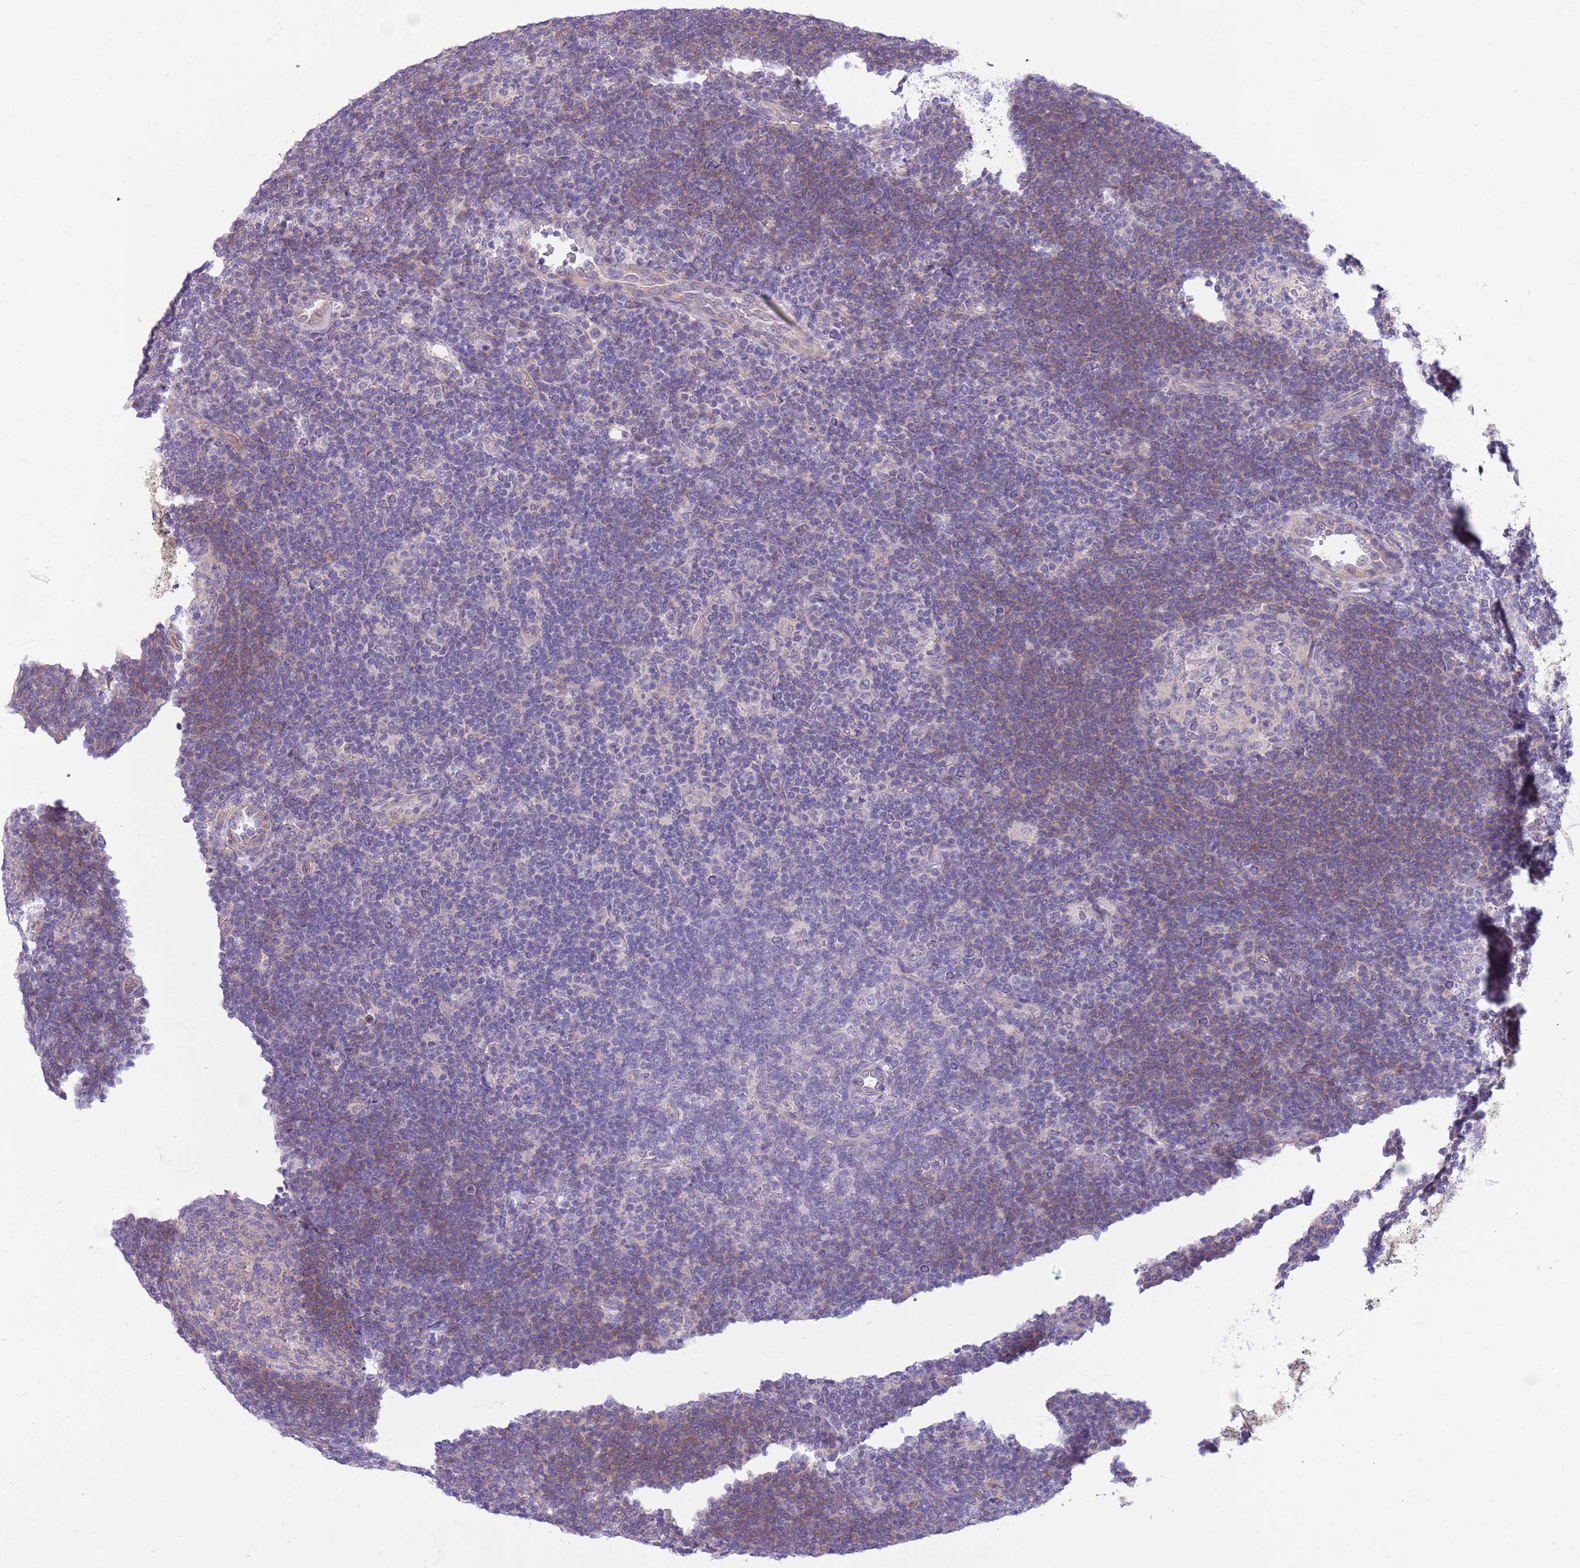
{"staining": {"intensity": "negative", "quantity": "none", "location": "none"}, "tissue": "lymphoma", "cell_type": "Tumor cells", "image_type": "cancer", "snomed": [{"axis": "morphology", "description": "Hodgkin's disease, NOS"}, {"axis": "topography", "description": "Lymph node"}], "caption": "Immunohistochemistry image of neoplastic tissue: Hodgkin's disease stained with DAB demonstrates no significant protein expression in tumor cells.", "gene": "PARP8", "patient": {"sex": "female", "age": 57}}